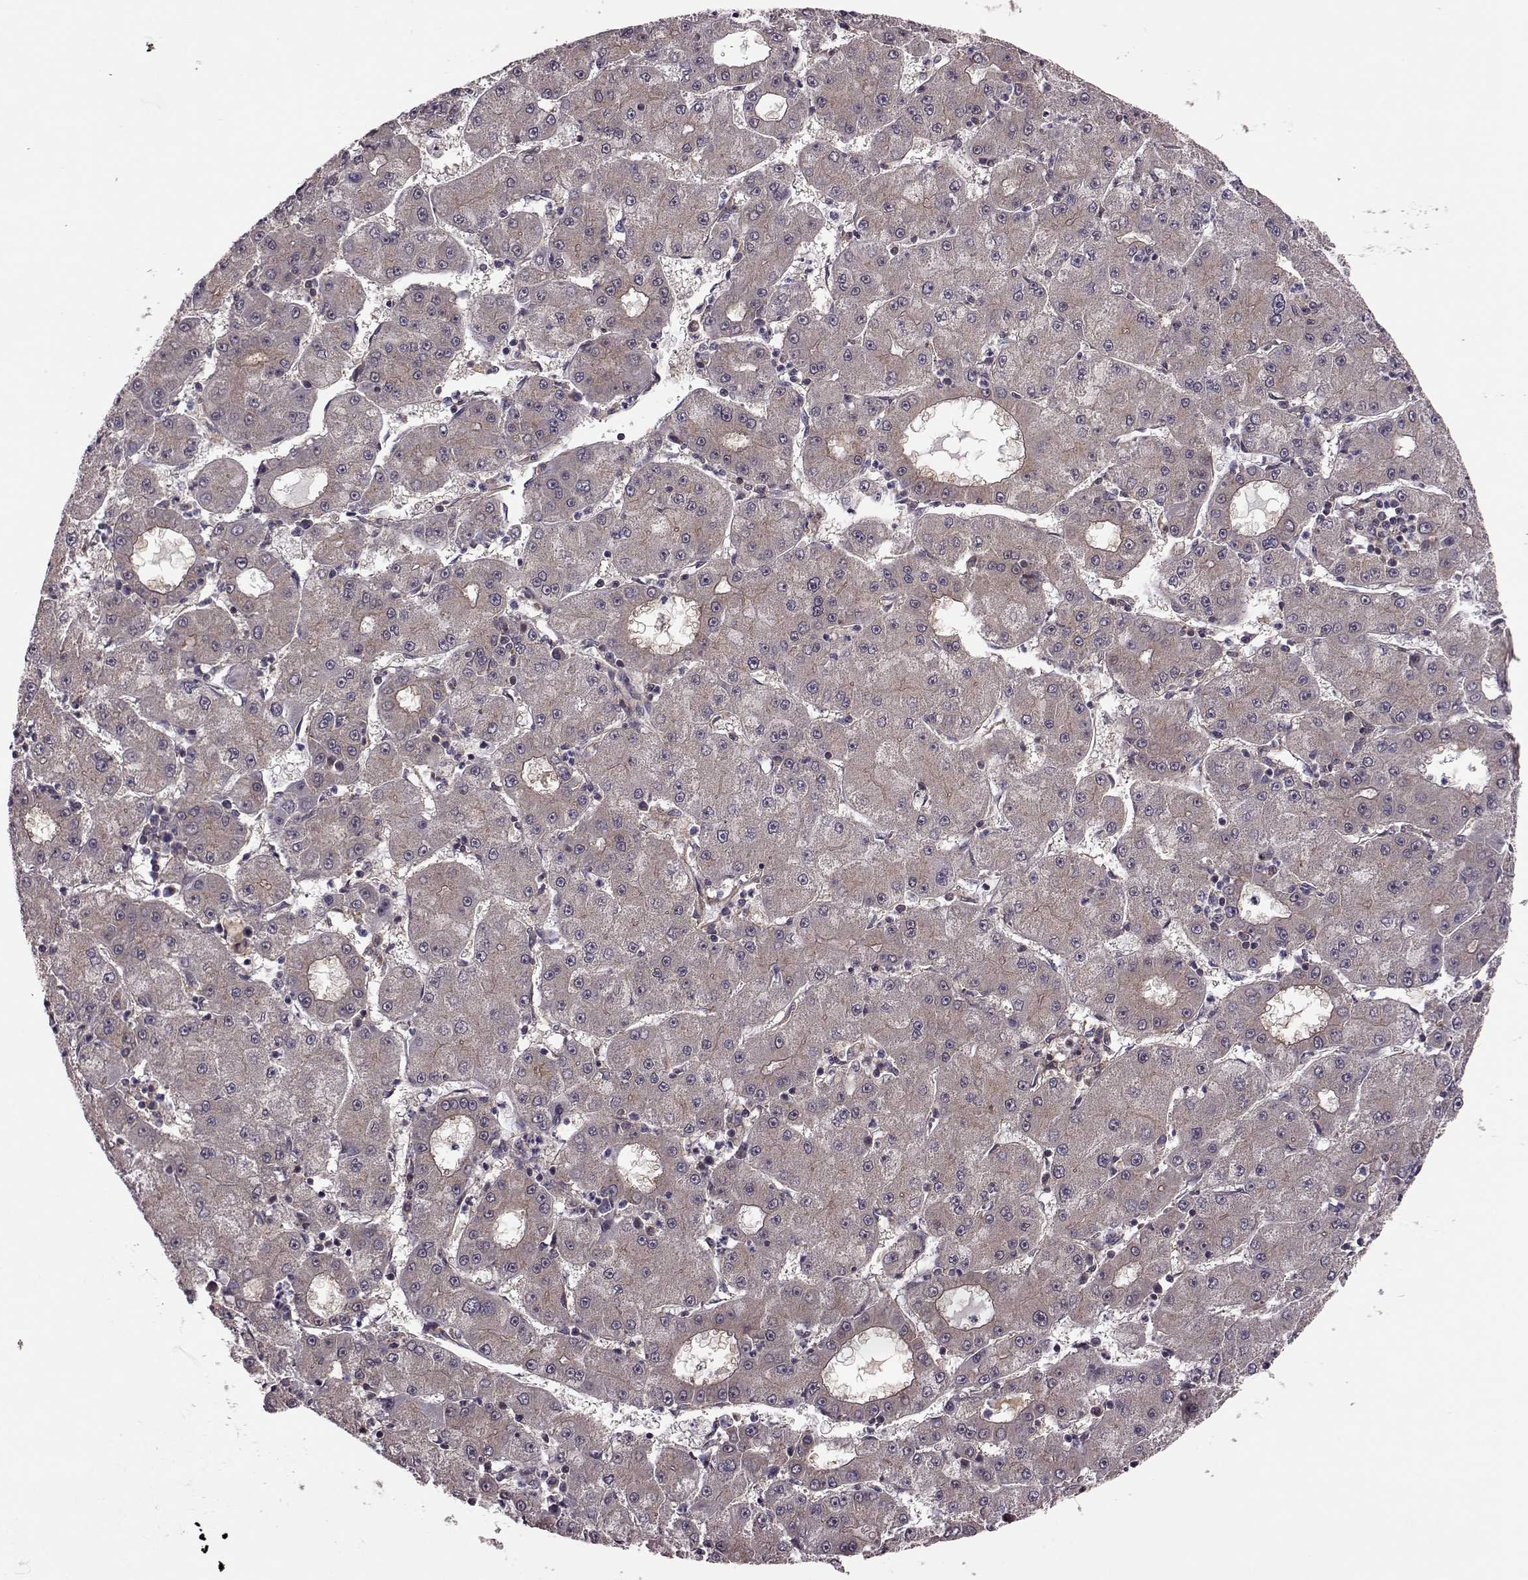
{"staining": {"intensity": "moderate", "quantity": "25%-75%", "location": "cytoplasmic/membranous"}, "tissue": "liver cancer", "cell_type": "Tumor cells", "image_type": "cancer", "snomed": [{"axis": "morphology", "description": "Carcinoma, Hepatocellular, NOS"}, {"axis": "topography", "description": "Liver"}], "caption": "Liver hepatocellular carcinoma was stained to show a protein in brown. There is medium levels of moderate cytoplasmic/membranous positivity in approximately 25%-75% of tumor cells.", "gene": "FNIP2", "patient": {"sex": "male", "age": 73}}